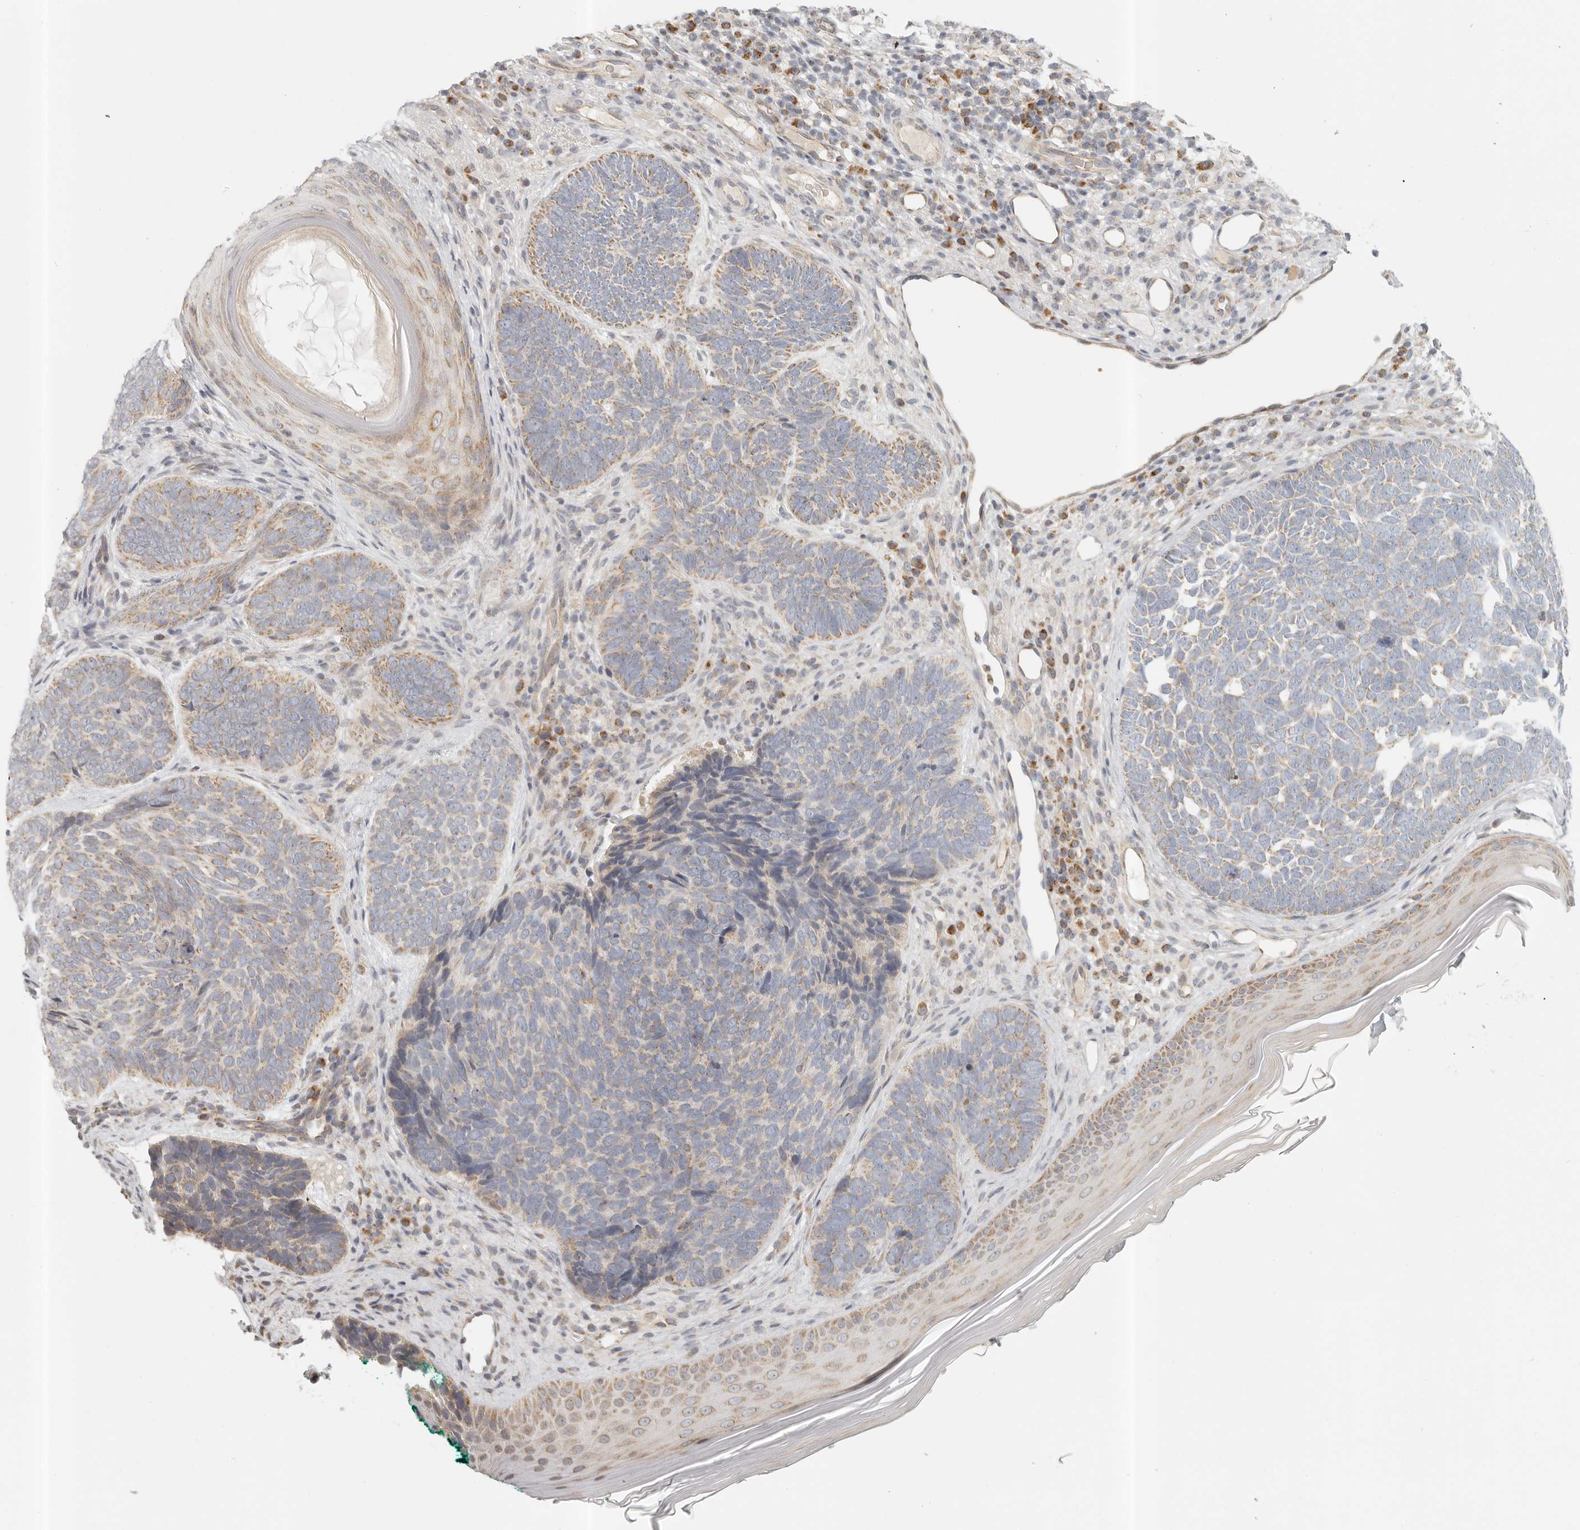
{"staining": {"intensity": "moderate", "quantity": "25%-75%", "location": "cytoplasmic/membranous"}, "tissue": "skin cancer", "cell_type": "Tumor cells", "image_type": "cancer", "snomed": [{"axis": "morphology", "description": "Basal cell carcinoma"}, {"axis": "topography", "description": "Skin"}], "caption": "Moderate cytoplasmic/membranous protein staining is identified in approximately 25%-75% of tumor cells in skin cancer.", "gene": "KDF1", "patient": {"sex": "female", "age": 85}}